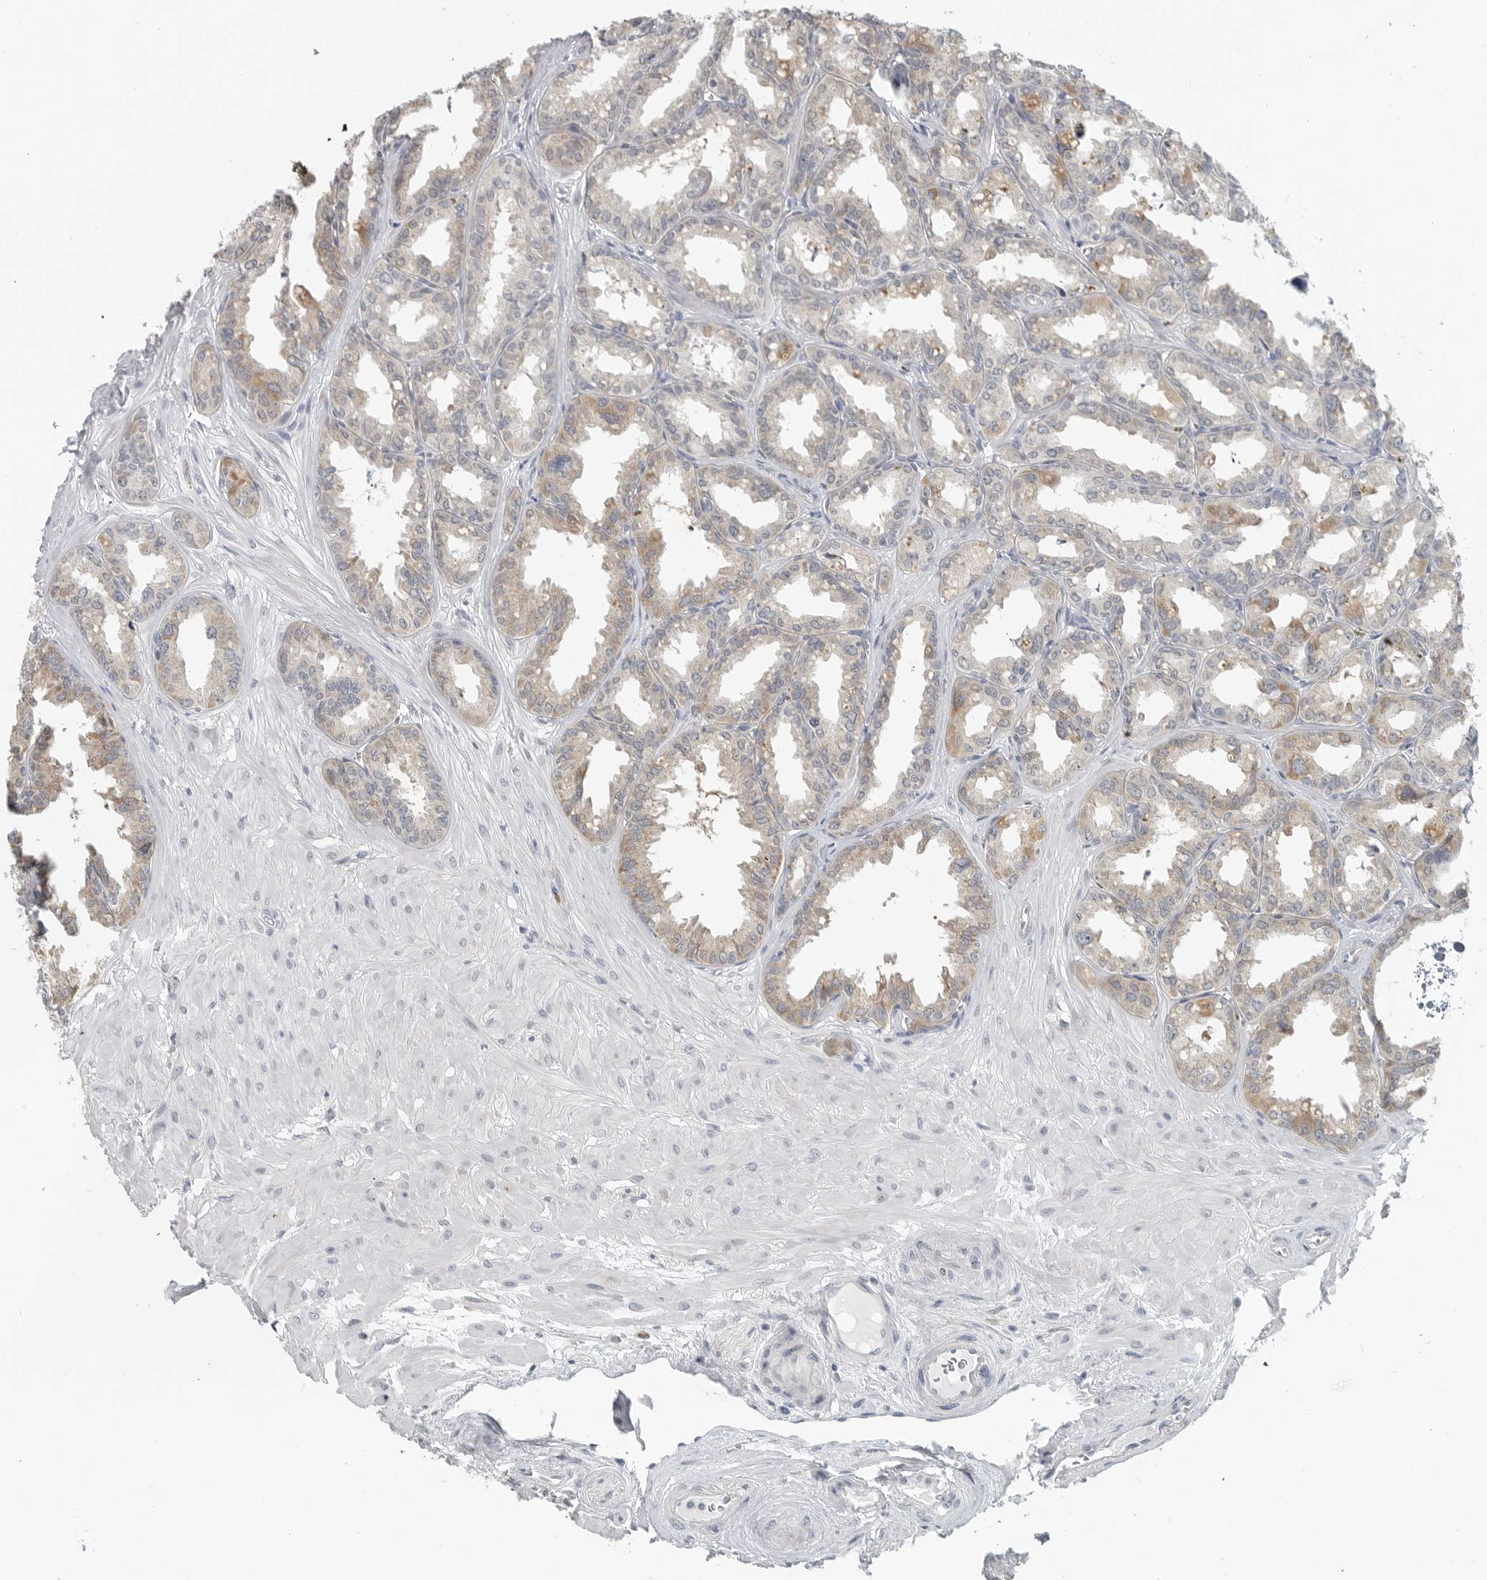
{"staining": {"intensity": "weak", "quantity": "25%-75%", "location": "cytoplasmic/membranous"}, "tissue": "seminal vesicle", "cell_type": "Glandular cells", "image_type": "normal", "snomed": [{"axis": "morphology", "description": "Normal tissue, NOS"}, {"axis": "topography", "description": "Prostate"}, {"axis": "topography", "description": "Seminal veicle"}], "caption": "DAB immunohistochemical staining of benign seminal vesicle reveals weak cytoplasmic/membranous protein staining in about 25%-75% of glandular cells.", "gene": "IL12RB2", "patient": {"sex": "male", "age": 51}}